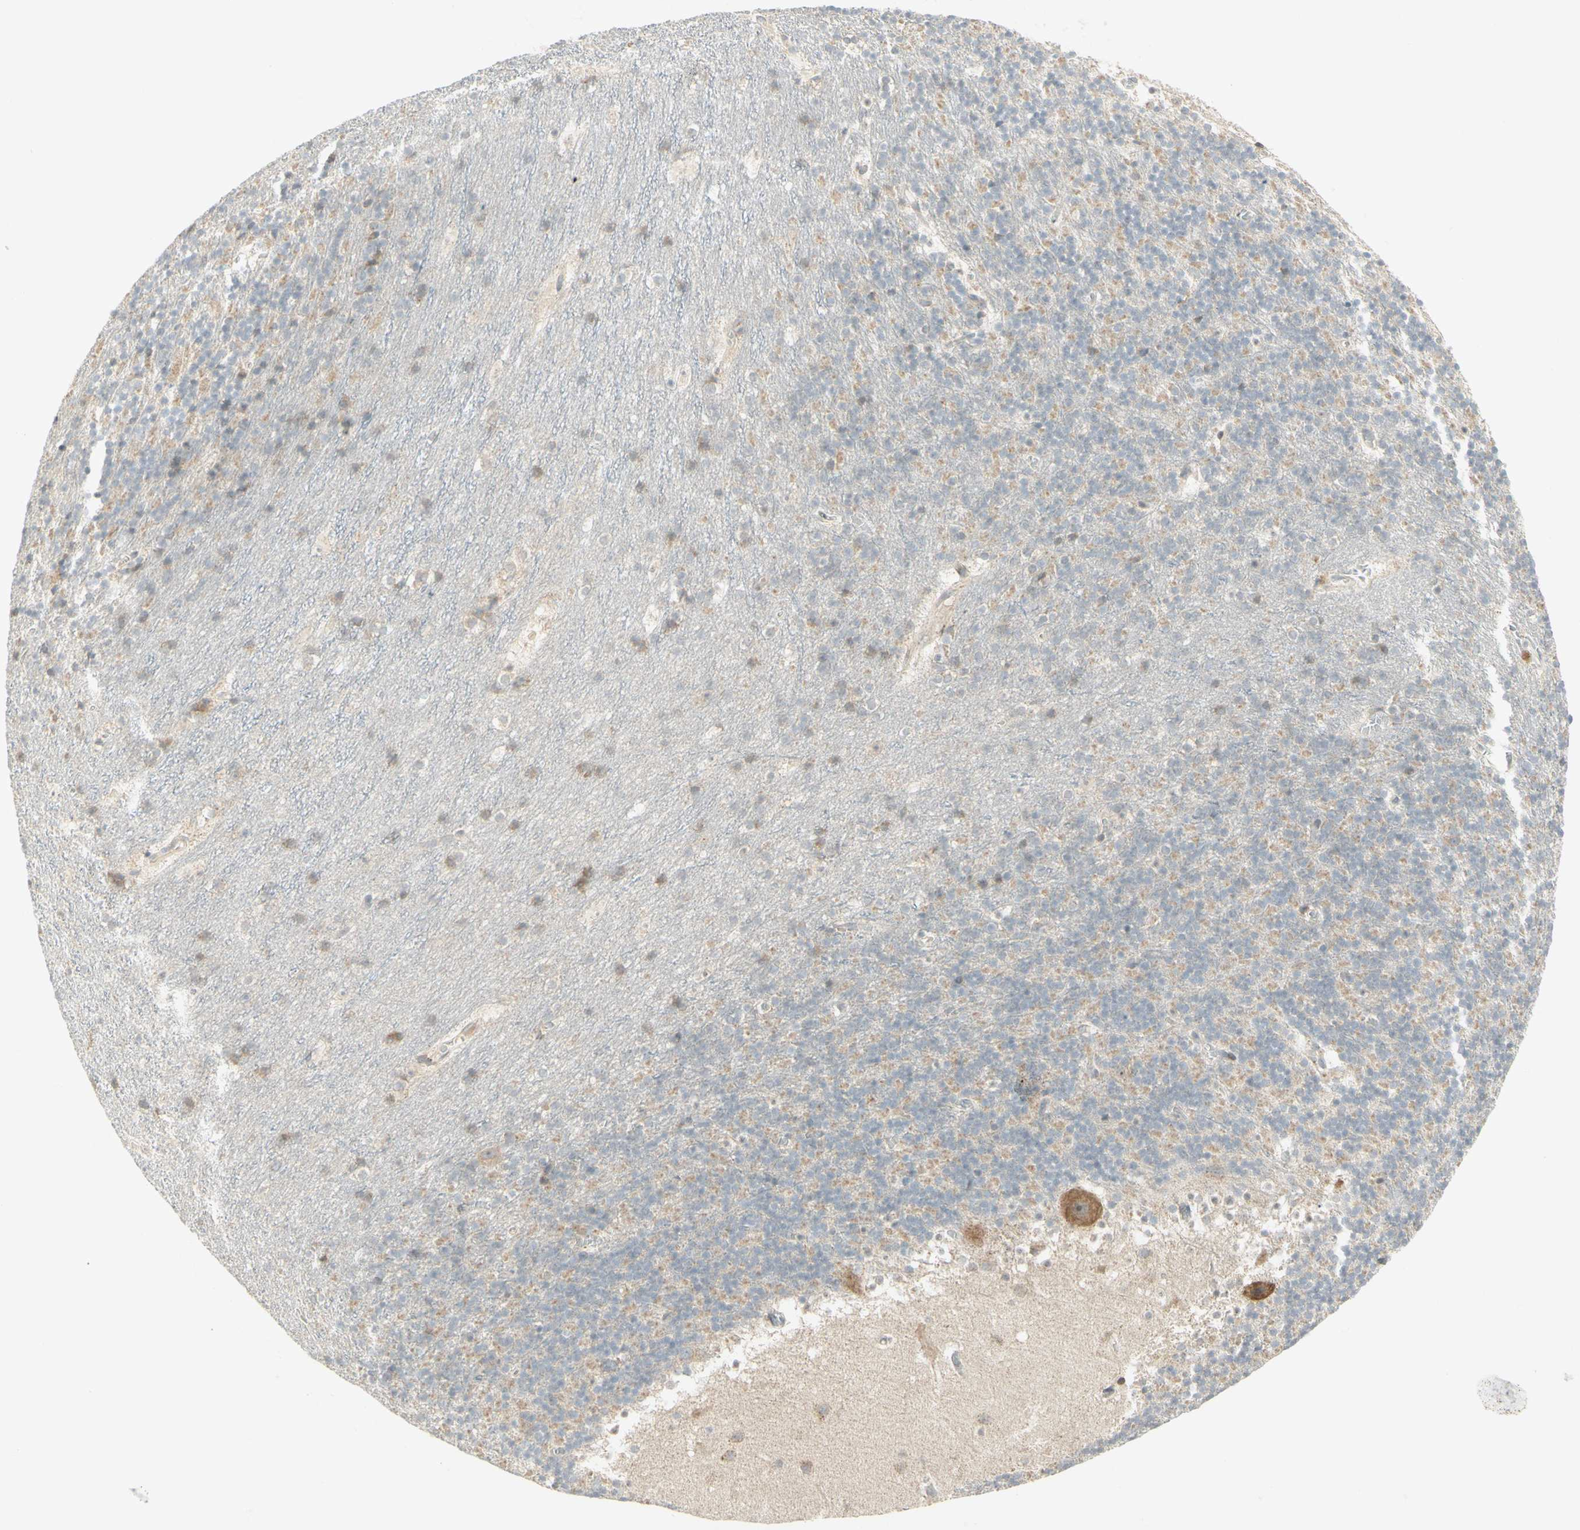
{"staining": {"intensity": "moderate", "quantity": "25%-75%", "location": "cytoplasmic/membranous"}, "tissue": "cerebellum", "cell_type": "Cells in granular layer", "image_type": "normal", "snomed": [{"axis": "morphology", "description": "Normal tissue, NOS"}, {"axis": "topography", "description": "Cerebellum"}], "caption": "IHC image of unremarkable cerebellum stained for a protein (brown), which demonstrates medium levels of moderate cytoplasmic/membranous positivity in approximately 25%-75% of cells in granular layer.", "gene": "ETF1", "patient": {"sex": "male", "age": 45}}